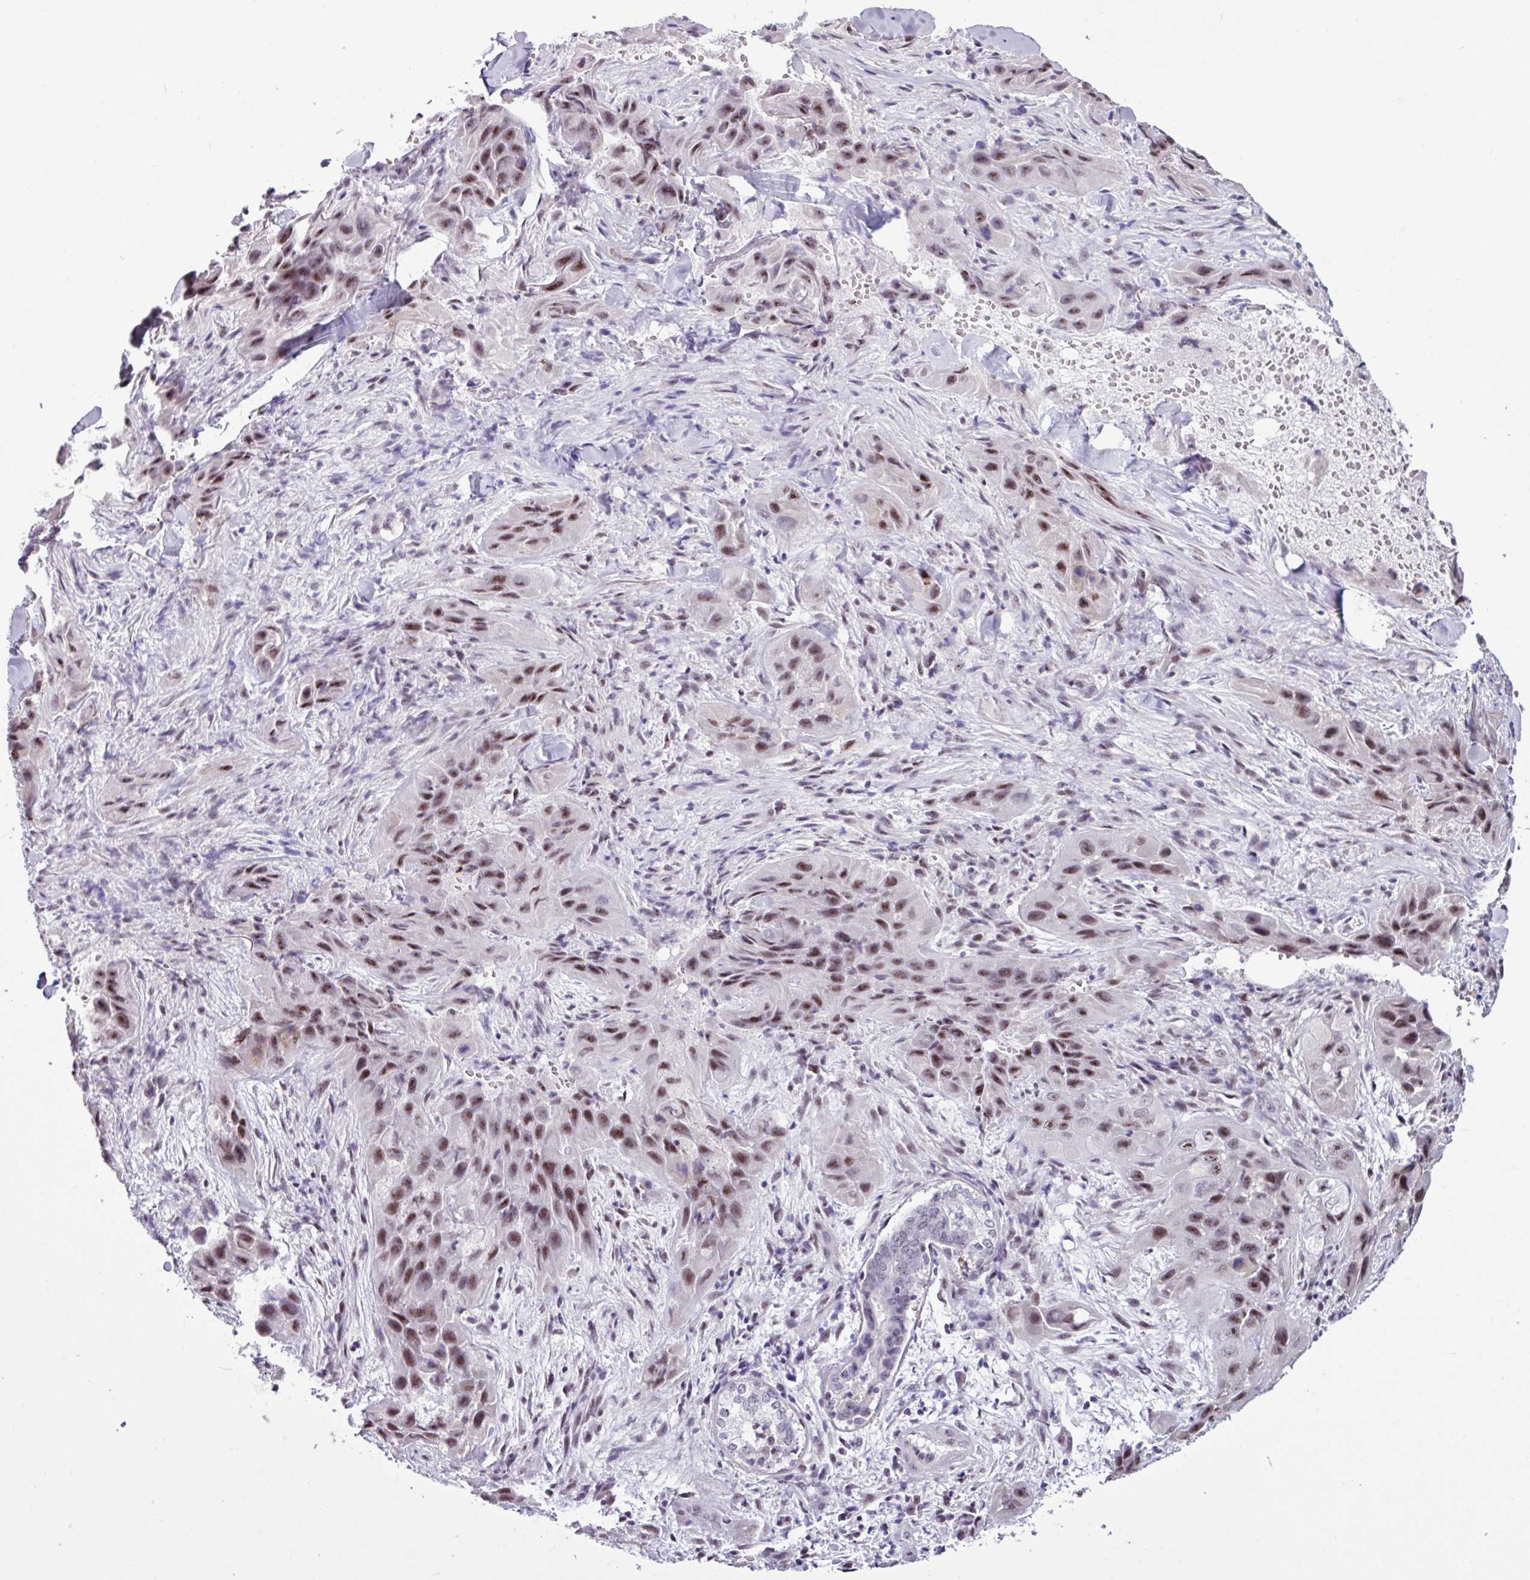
{"staining": {"intensity": "moderate", "quantity": ">75%", "location": "nuclear"}, "tissue": "skin cancer", "cell_type": "Tumor cells", "image_type": "cancer", "snomed": [{"axis": "morphology", "description": "Squamous cell carcinoma, NOS"}, {"axis": "topography", "description": "Skin"}, {"axis": "topography", "description": "Subcutis"}], "caption": "Tumor cells display medium levels of moderate nuclear positivity in about >75% of cells in human skin cancer. The staining is performed using DAB brown chromogen to label protein expression. The nuclei are counter-stained blue using hematoxylin.", "gene": "UTP18", "patient": {"sex": "male", "age": 73}}